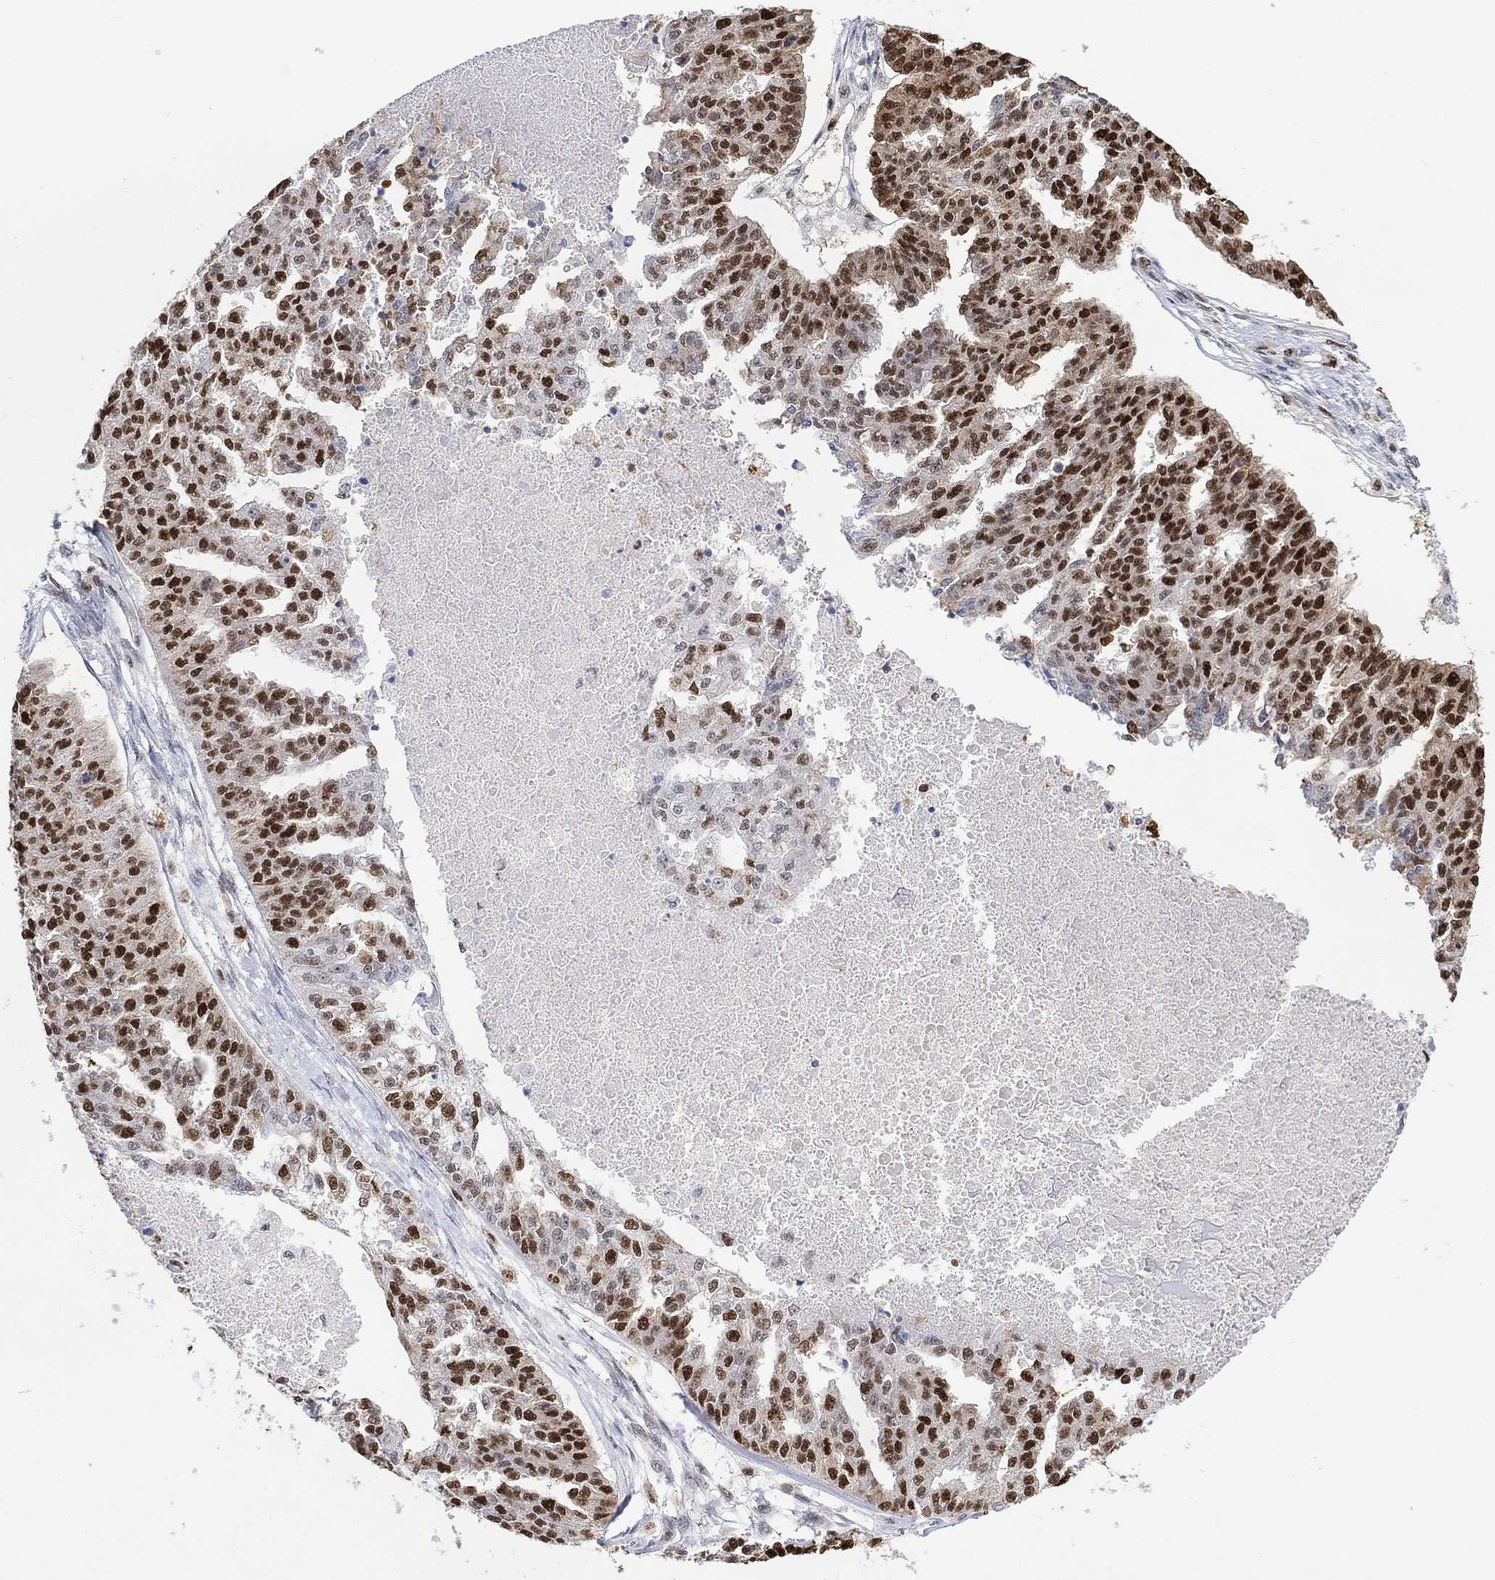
{"staining": {"intensity": "strong", "quantity": "25%-75%", "location": "nuclear"}, "tissue": "ovarian cancer", "cell_type": "Tumor cells", "image_type": "cancer", "snomed": [{"axis": "morphology", "description": "Cystadenocarcinoma, serous, NOS"}, {"axis": "topography", "description": "Ovary"}], "caption": "Ovarian serous cystadenocarcinoma stained for a protein (brown) reveals strong nuclear positive expression in approximately 25%-75% of tumor cells.", "gene": "RAD54L2", "patient": {"sex": "female", "age": 58}}